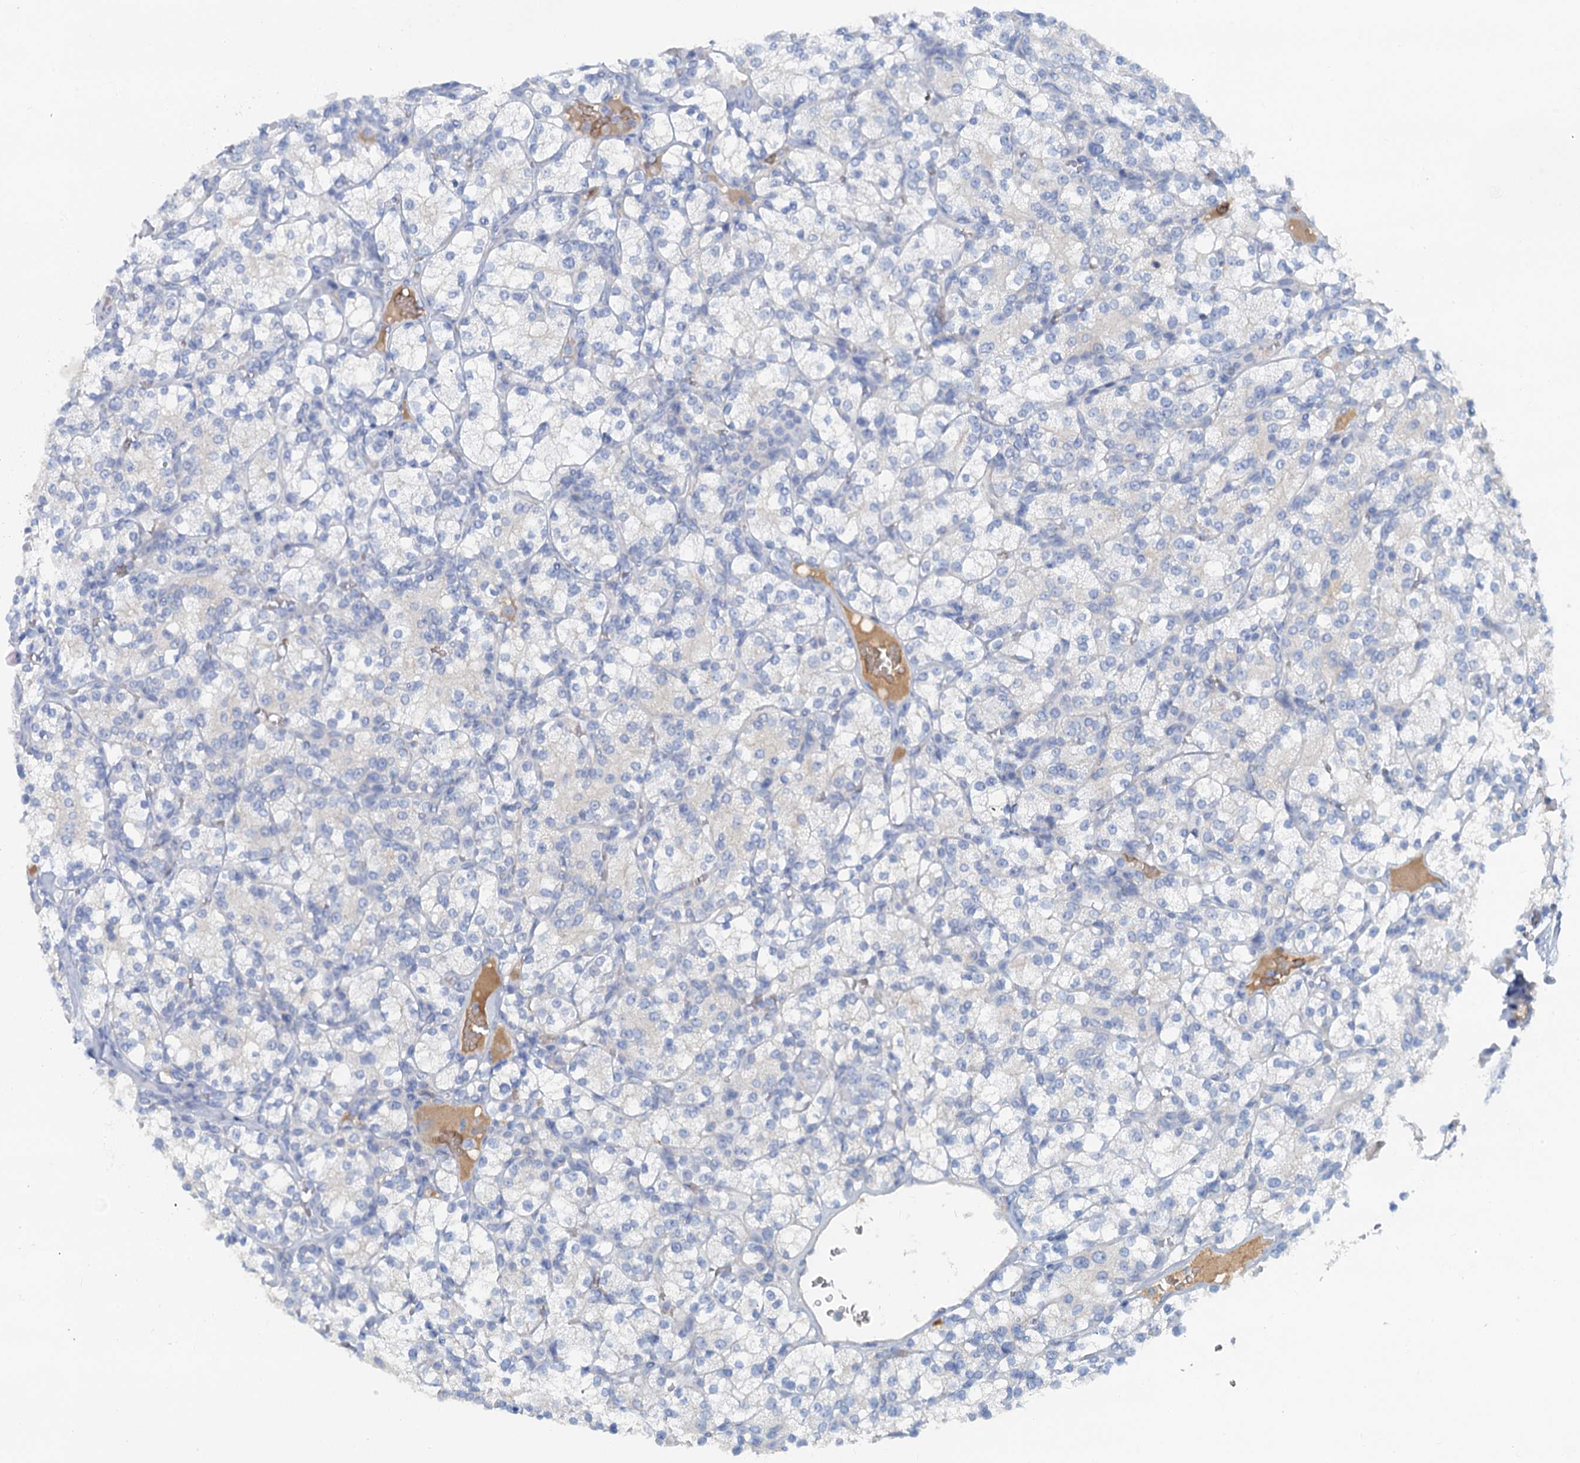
{"staining": {"intensity": "negative", "quantity": "none", "location": "none"}, "tissue": "renal cancer", "cell_type": "Tumor cells", "image_type": "cancer", "snomed": [{"axis": "morphology", "description": "Adenocarcinoma, NOS"}, {"axis": "topography", "description": "Kidney"}], "caption": "A high-resolution photomicrograph shows immunohistochemistry staining of adenocarcinoma (renal), which displays no significant staining in tumor cells. The staining was performed using DAB to visualize the protein expression in brown, while the nuclei were stained in blue with hematoxylin (Magnification: 20x).", "gene": "MYADML2", "patient": {"sex": "male", "age": 77}}